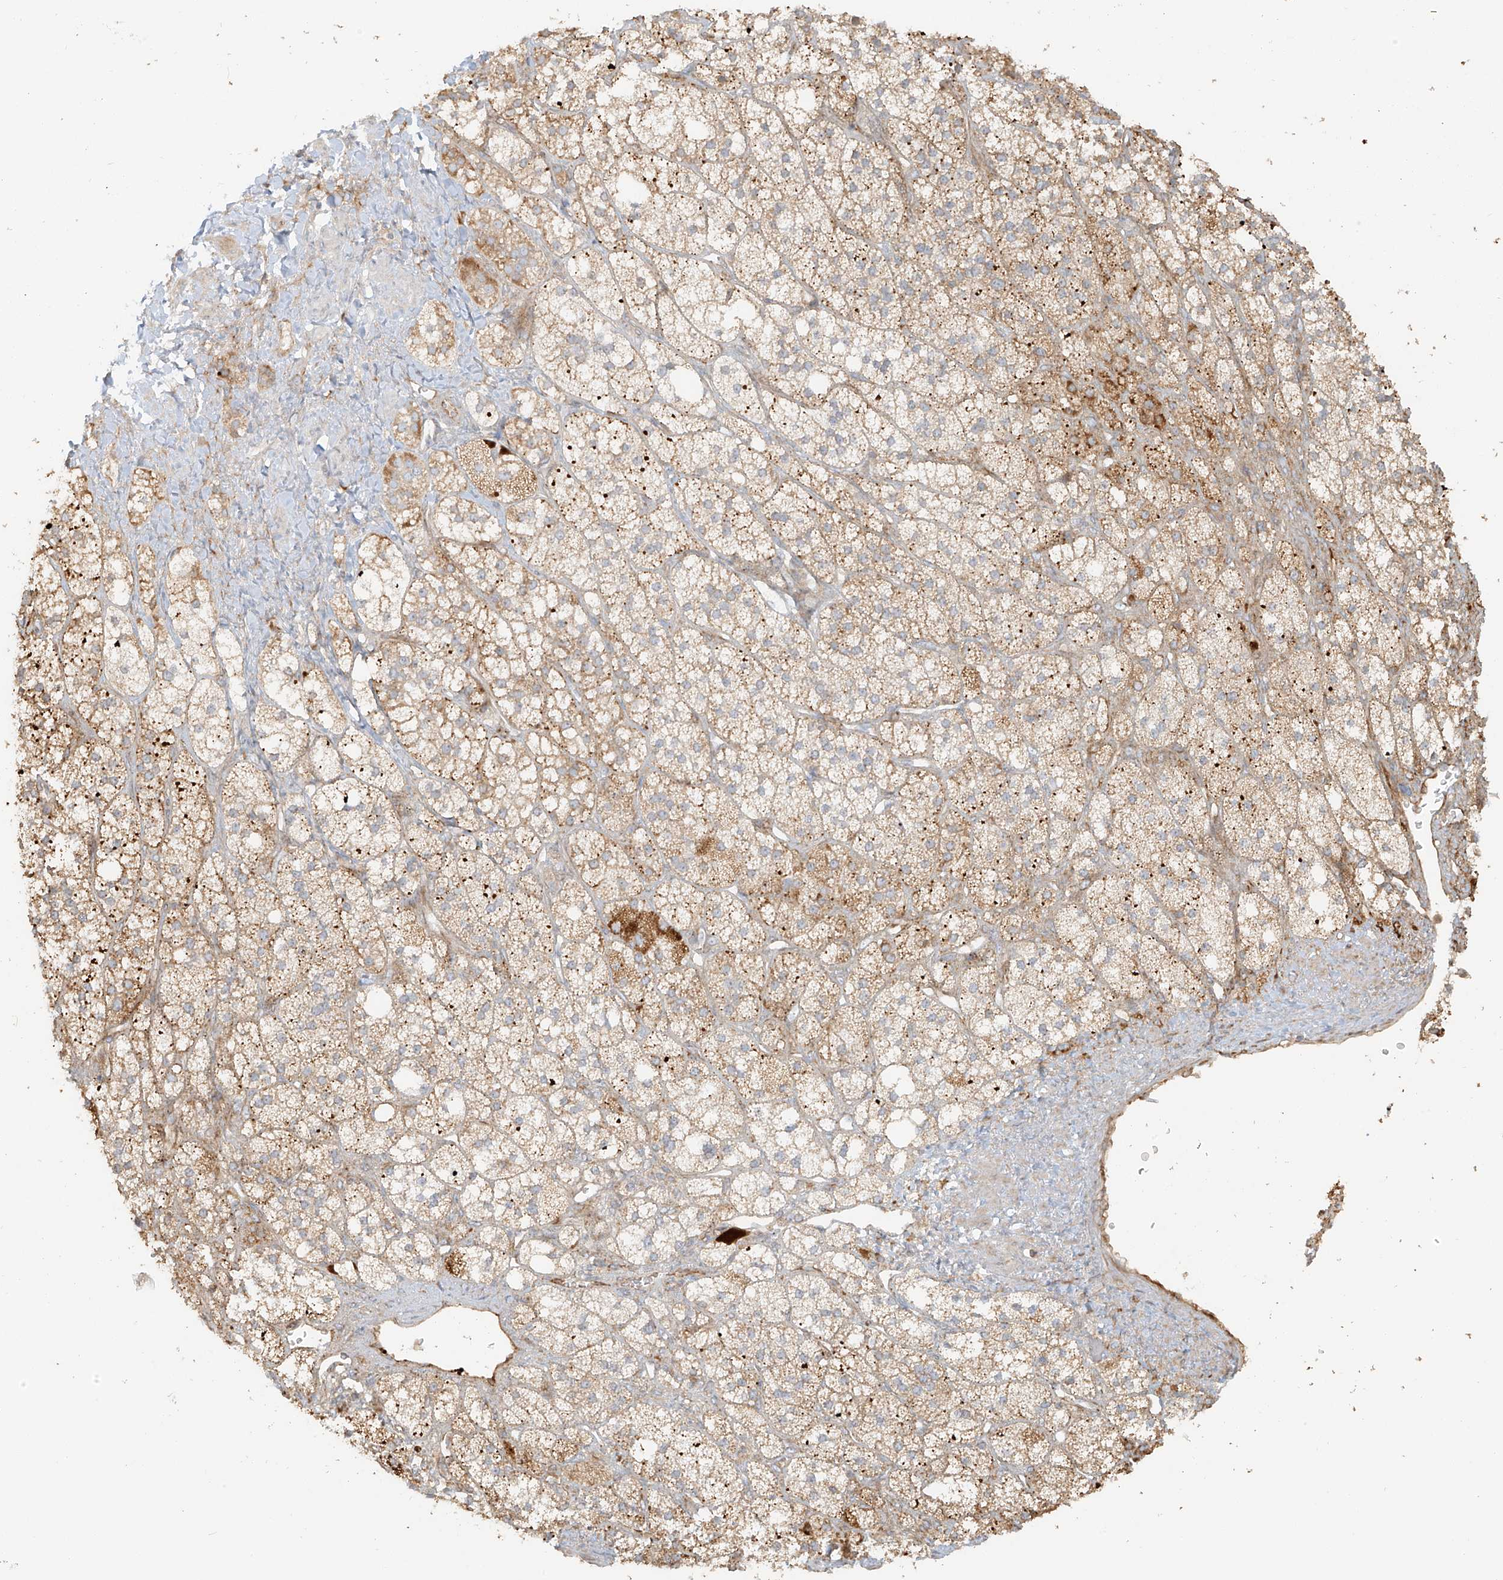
{"staining": {"intensity": "moderate", "quantity": ">75%", "location": "cytoplasmic/membranous"}, "tissue": "adrenal gland", "cell_type": "Glandular cells", "image_type": "normal", "snomed": [{"axis": "morphology", "description": "Normal tissue, NOS"}, {"axis": "topography", "description": "Adrenal gland"}], "caption": "A micrograph of human adrenal gland stained for a protein exhibits moderate cytoplasmic/membranous brown staining in glandular cells.", "gene": "MIPEP", "patient": {"sex": "male", "age": 61}}